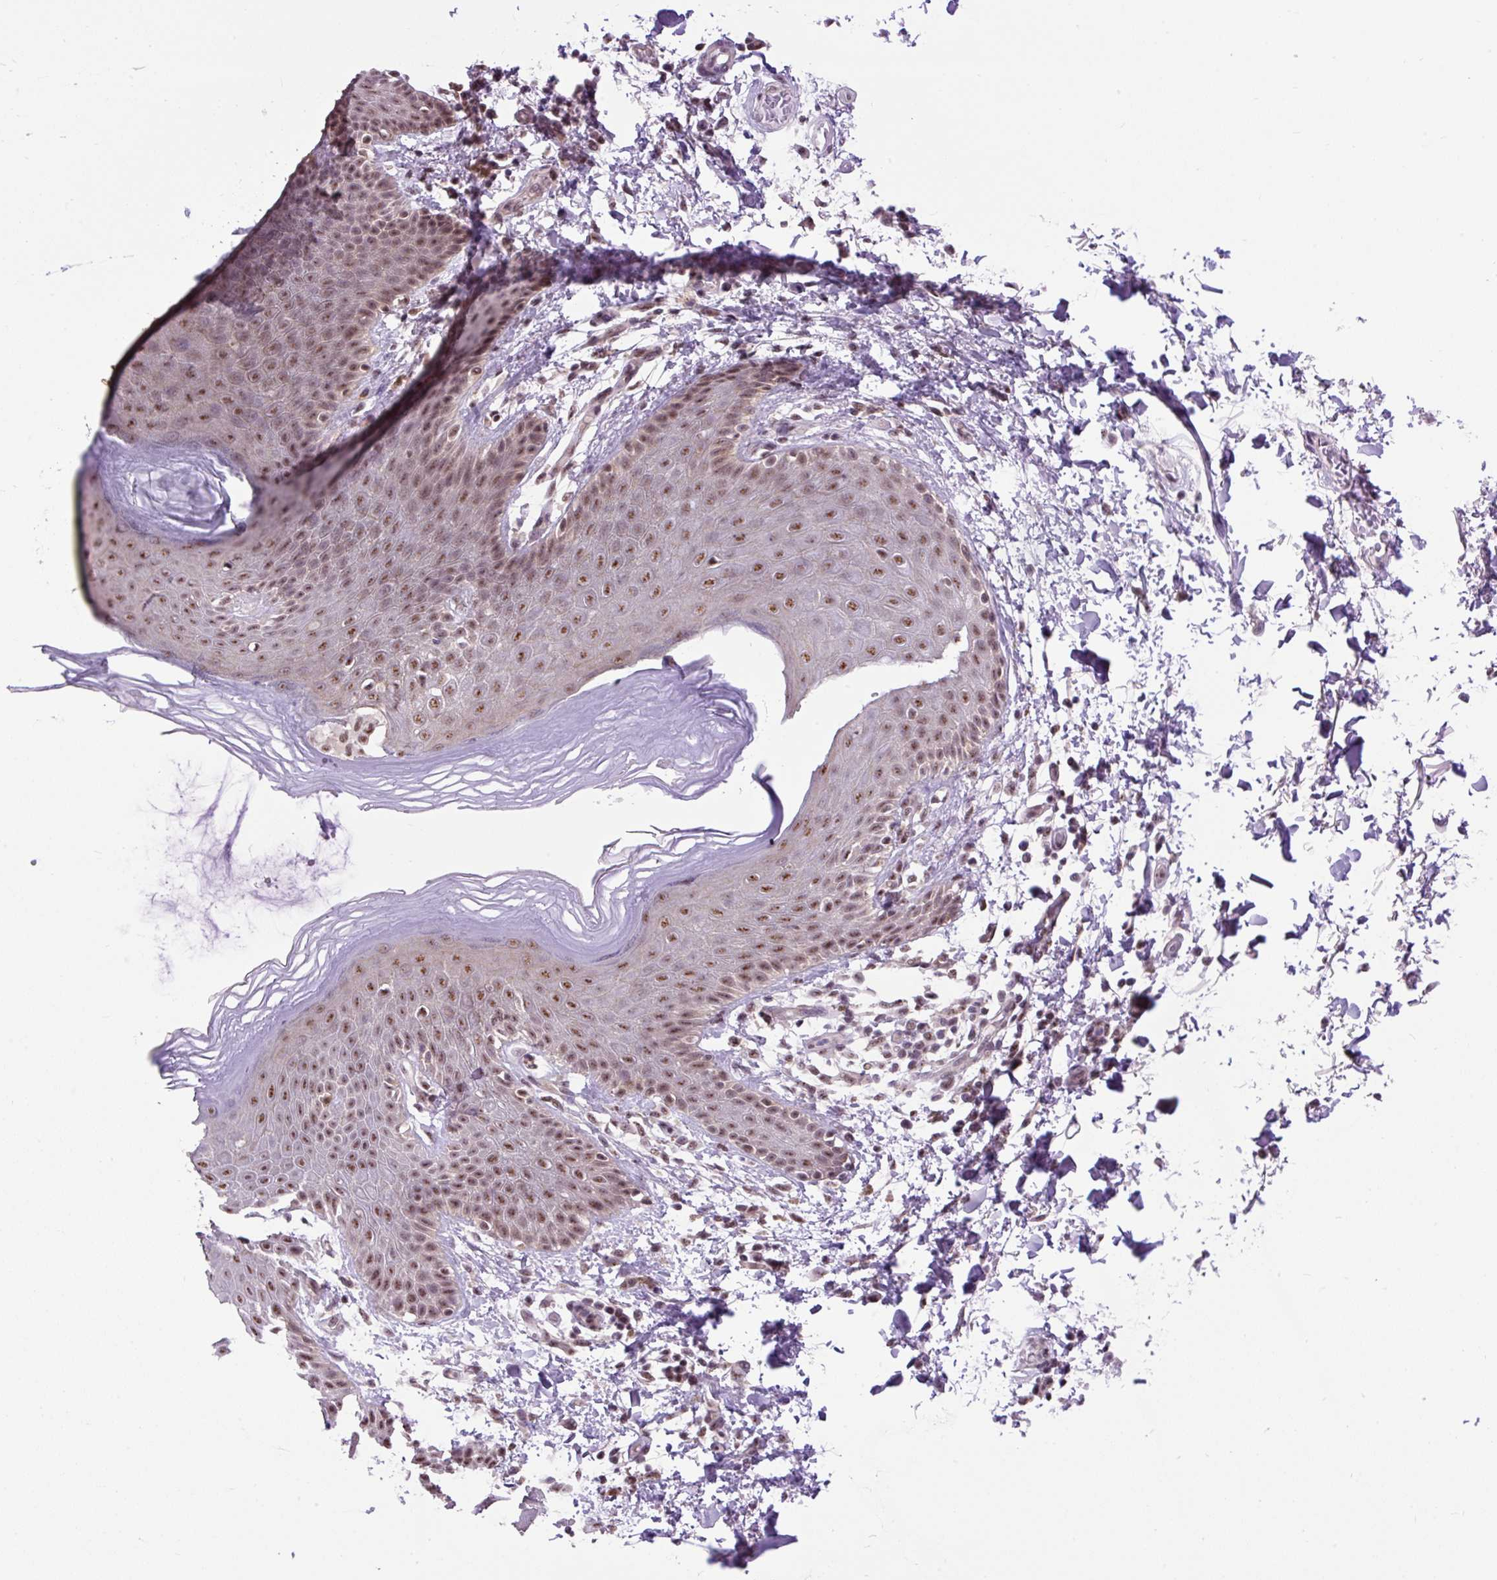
{"staining": {"intensity": "moderate", "quantity": ">75%", "location": "nuclear"}, "tissue": "skin", "cell_type": "Epidermal cells", "image_type": "normal", "snomed": [{"axis": "morphology", "description": "Normal tissue, NOS"}, {"axis": "topography", "description": "Peripheral nerve tissue"}], "caption": "The immunohistochemical stain shows moderate nuclear positivity in epidermal cells of normal skin. (brown staining indicates protein expression, while blue staining denotes nuclei).", "gene": "SMC5", "patient": {"sex": "male", "age": 51}}